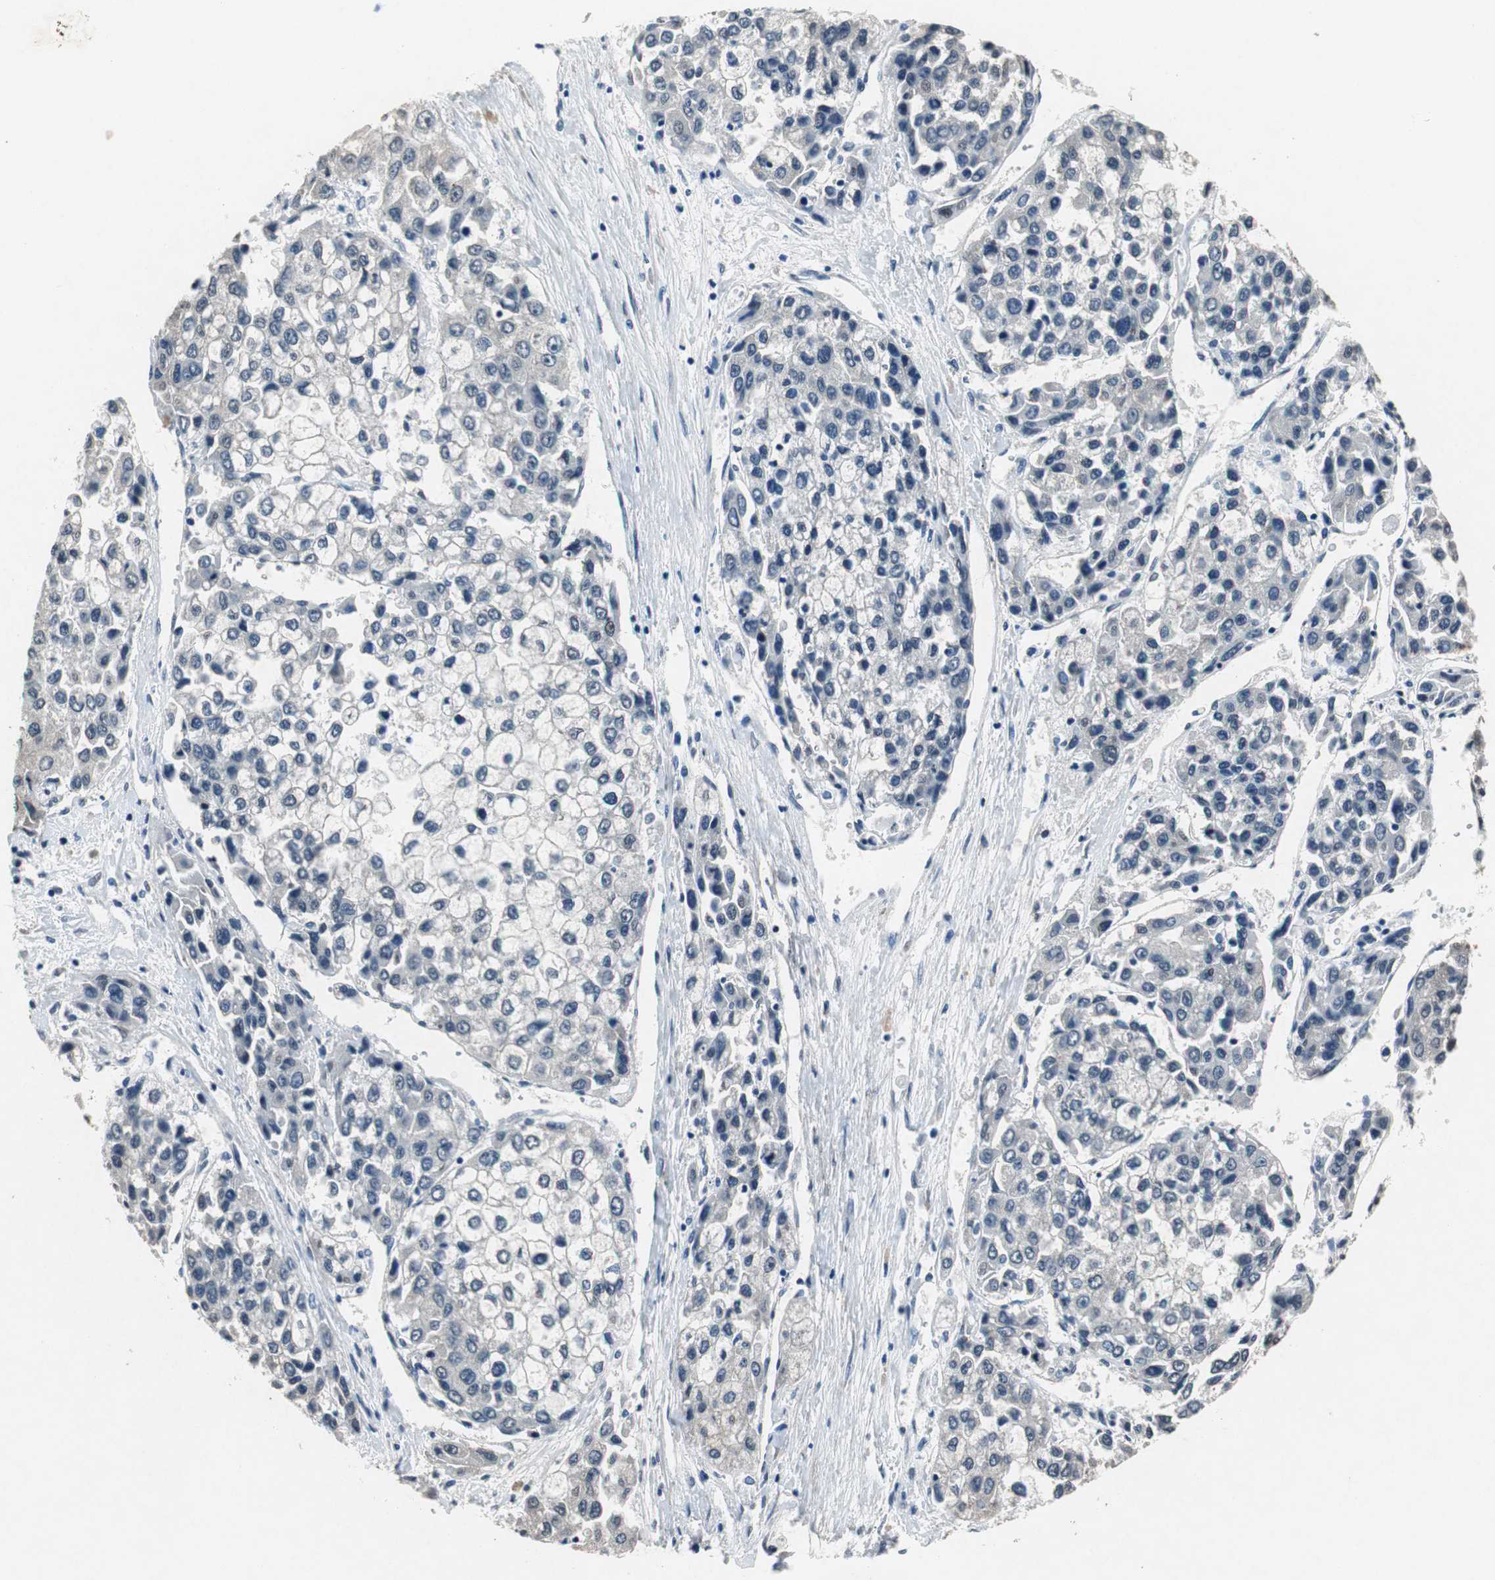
{"staining": {"intensity": "negative", "quantity": "none", "location": "none"}, "tissue": "liver cancer", "cell_type": "Tumor cells", "image_type": "cancer", "snomed": [{"axis": "morphology", "description": "Carcinoma, Hepatocellular, NOS"}, {"axis": "topography", "description": "Liver"}], "caption": "This is a histopathology image of immunohistochemistry staining of liver cancer (hepatocellular carcinoma), which shows no positivity in tumor cells.", "gene": "RPL35", "patient": {"sex": "female", "age": 66}}